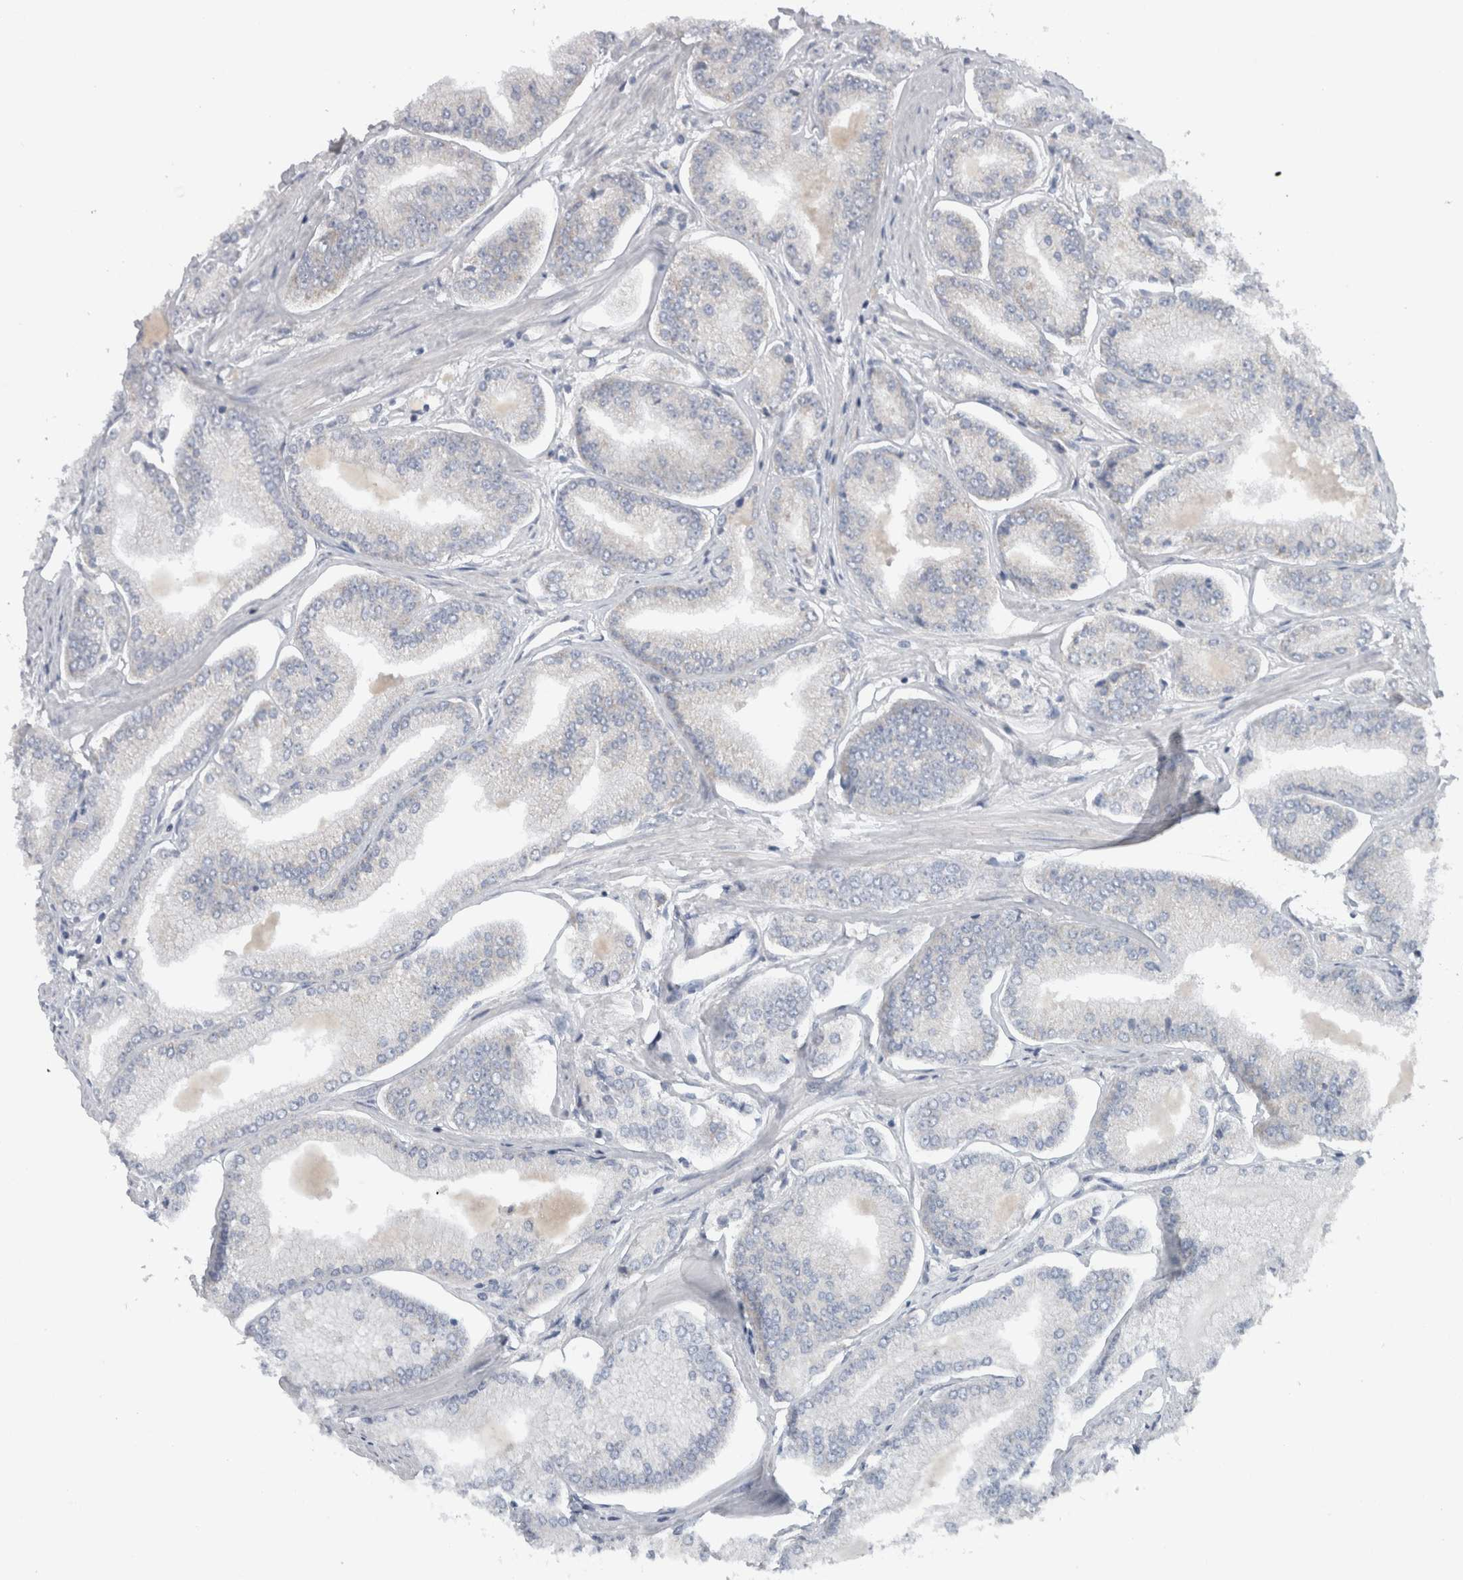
{"staining": {"intensity": "negative", "quantity": "none", "location": "none"}, "tissue": "prostate cancer", "cell_type": "Tumor cells", "image_type": "cancer", "snomed": [{"axis": "morphology", "description": "Adenocarcinoma, Low grade"}, {"axis": "topography", "description": "Prostate"}], "caption": "Tumor cells are negative for brown protein staining in prostate low-grade adenocarcinoma.", "gene": "PDCD2", "patient": {"sex": "male", "age": 52}}